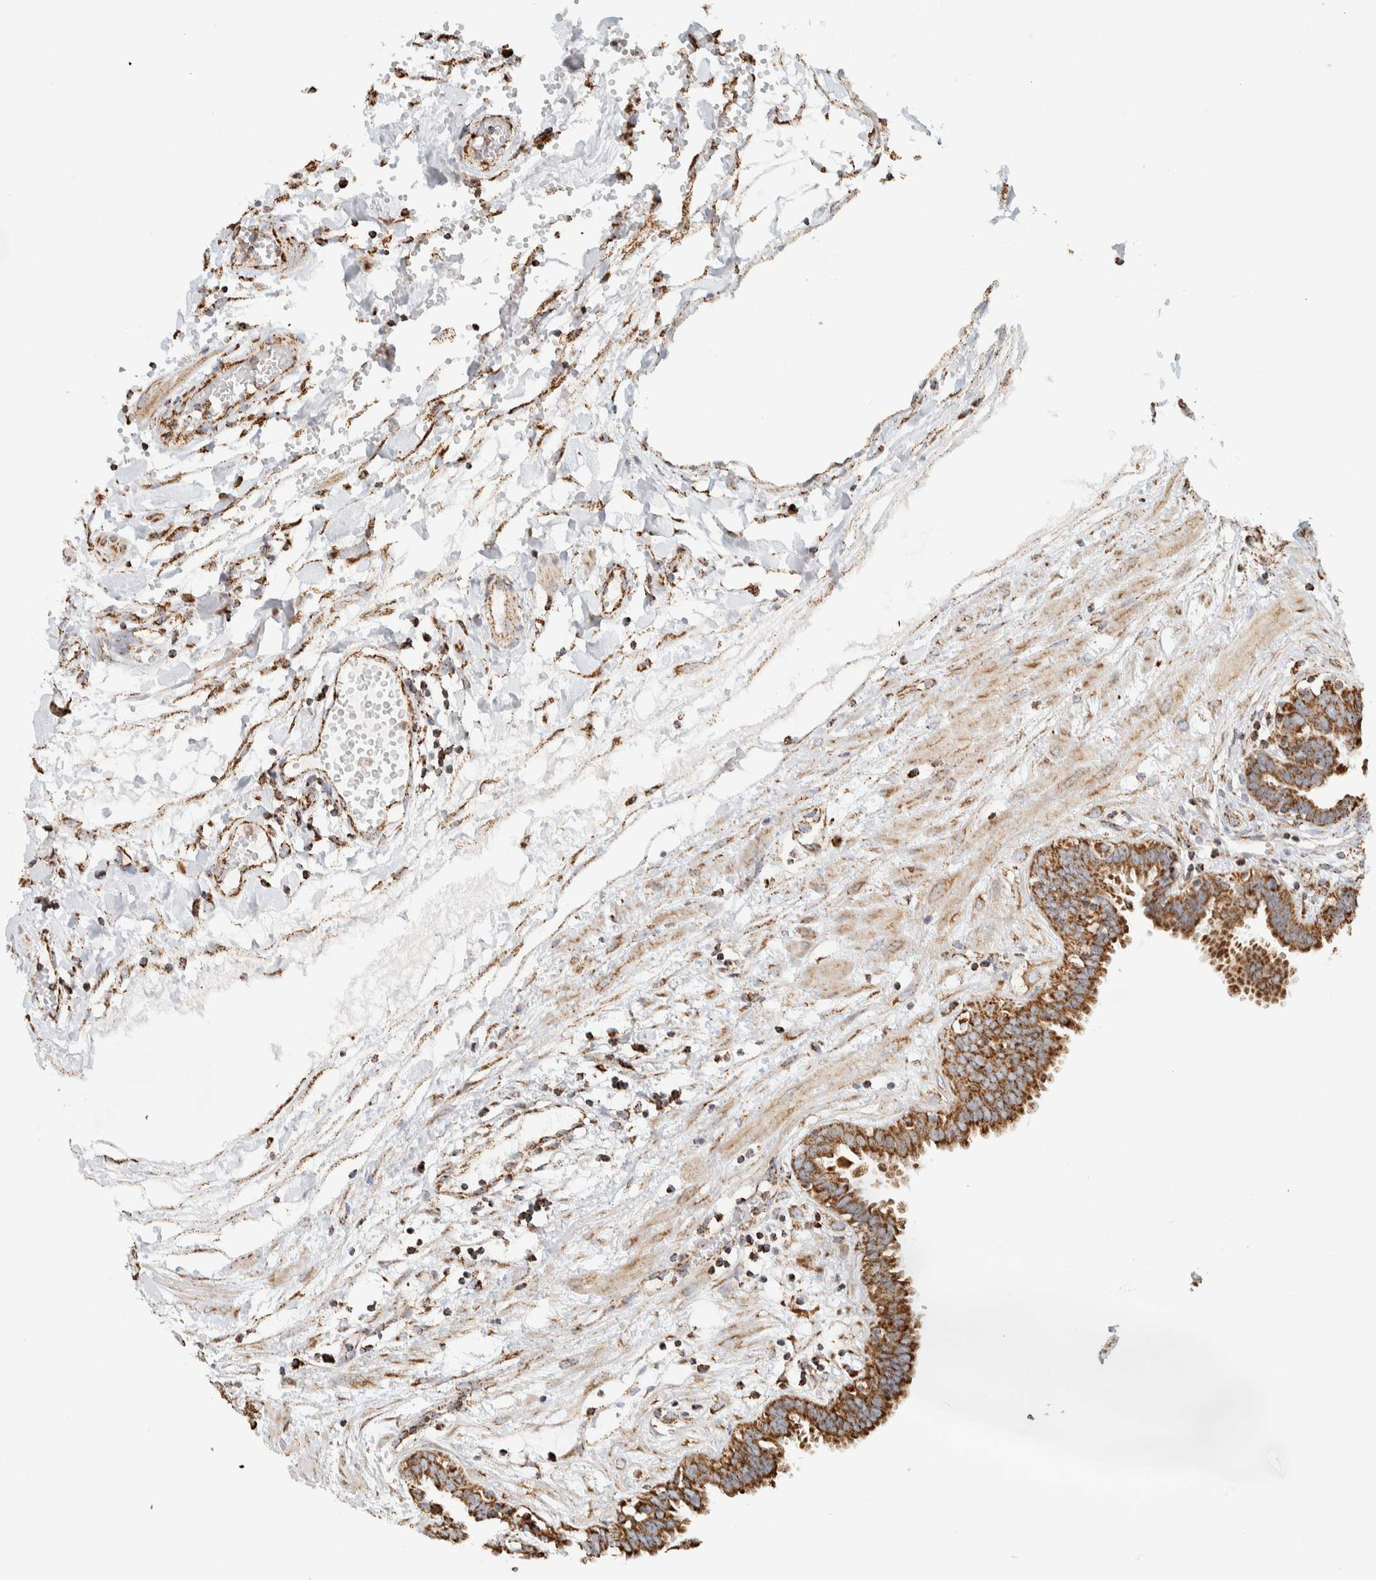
{"staining": {"intensity": "strong", "quantity": ">75%", "location": "cytoplasmic/membranous"}, "tissue": "fallopian tube", "cell_type": "Glandular cells", "image_type": "normal", "snomed": [{"axis": "morphology", "description": "Normal tissue, NOS"}, {"axis": "topography", "description": "Fallopian tube"}, {"axis": "topography", "description": "Placenta"}], "caption": "Unremarkable fallopian tube shows strong cytoplasmic/membranous positivity in about >75% of glandular cells, visualized by immunohistochemistry.", "gene": "ZNF454", "patient": {"sex": "female", "age": 32}}